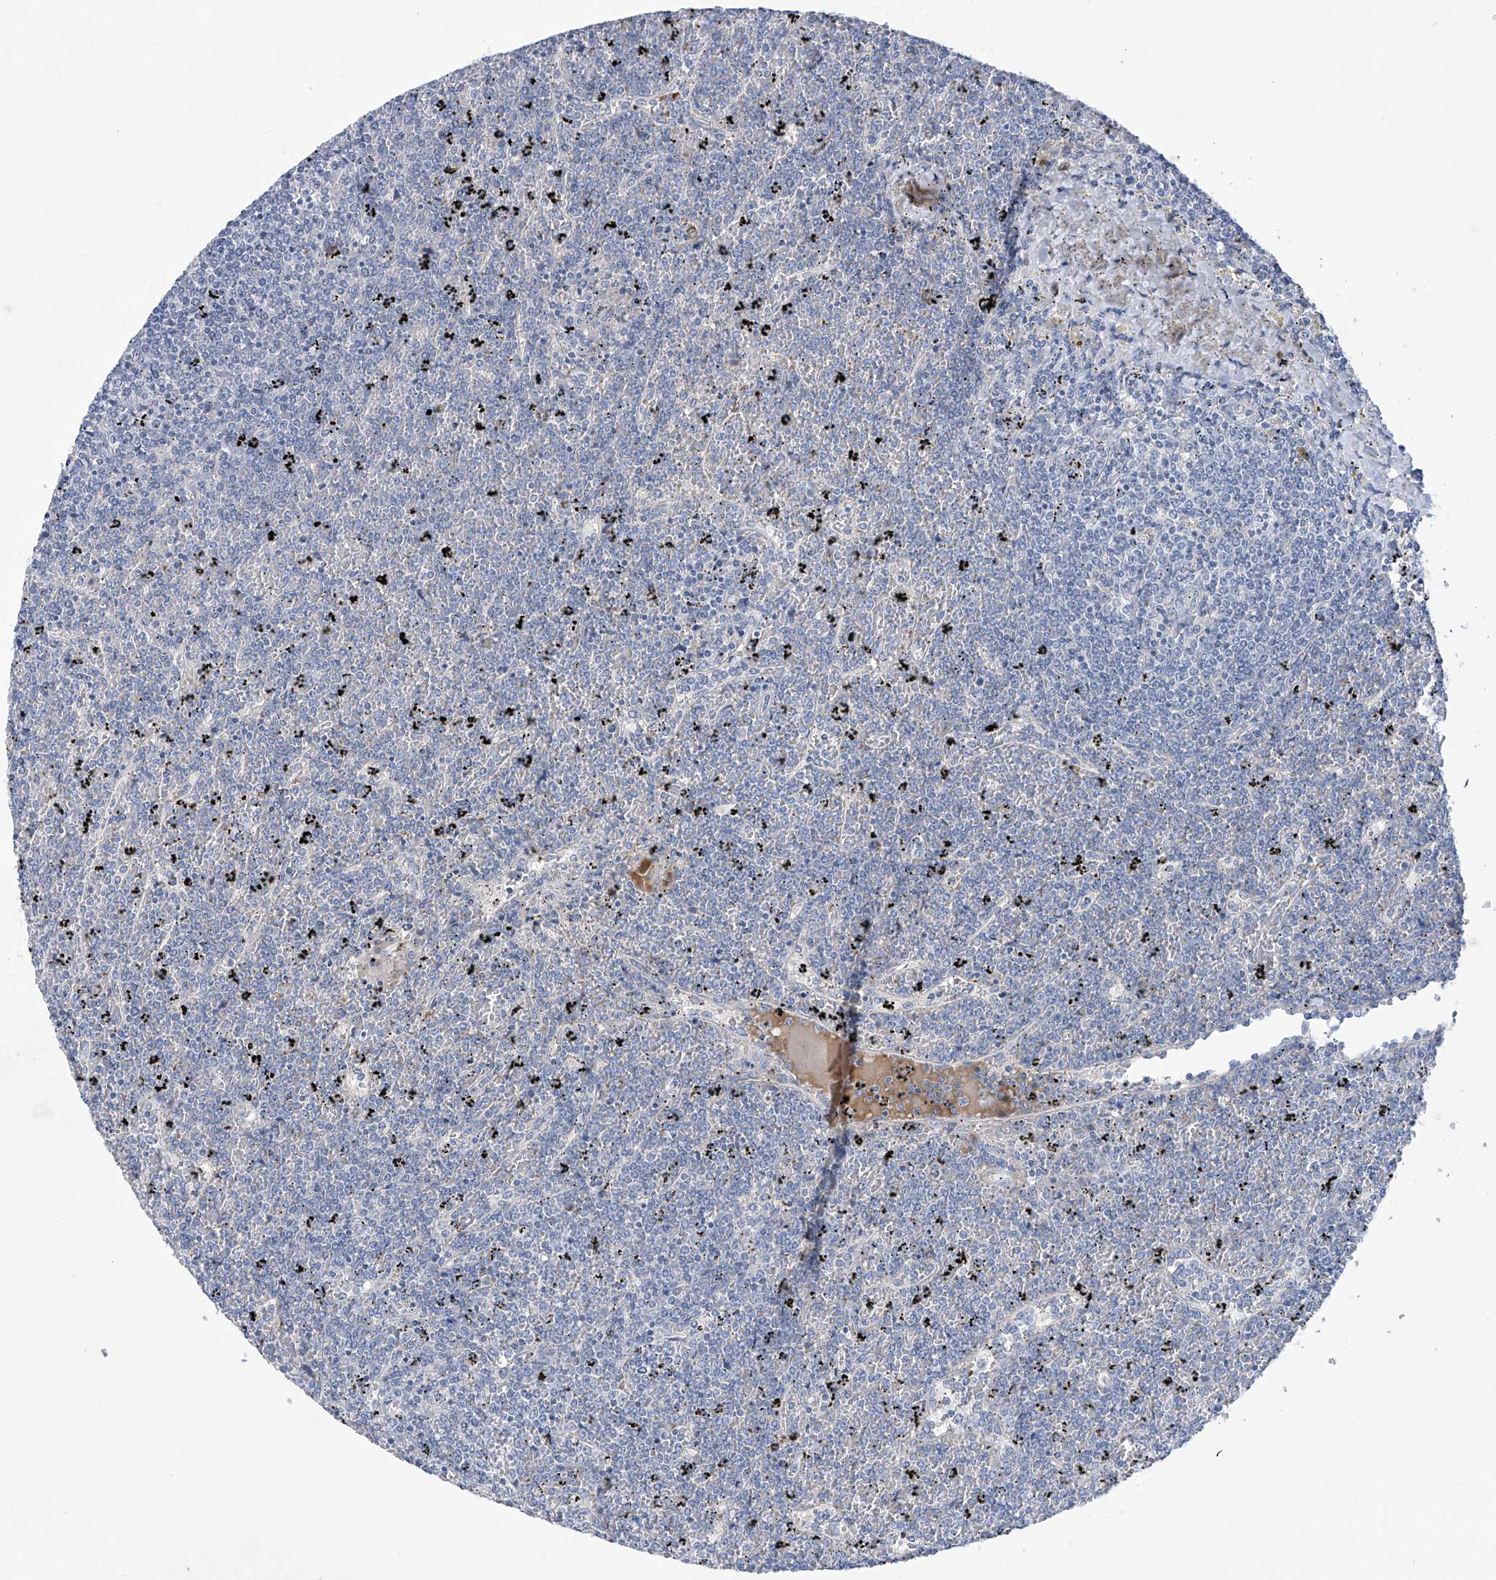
{"staining": {"intensity": "negative", "quantity": "none", "location": "none"}, "tissue": "lymphoma", "cell_type": "Tumor cells", "image_type": "cancer", "snomed": [{"axis": "morphology", "description": "Malignant lymphoma, non-Hodgkin's type, Low grade"}, {"axis": "topography", "description": "Spleen"}], "caption": "High magnification brightfield microscopy of lymphoma stained with DAB (3,3'-diaminobenzidine) (brown) and counterstained with hematoxylin (blue): tumor cells show no significant staining.", "gene": "SLCO4A1", "patient": {"sex": "female", "age": 19}}